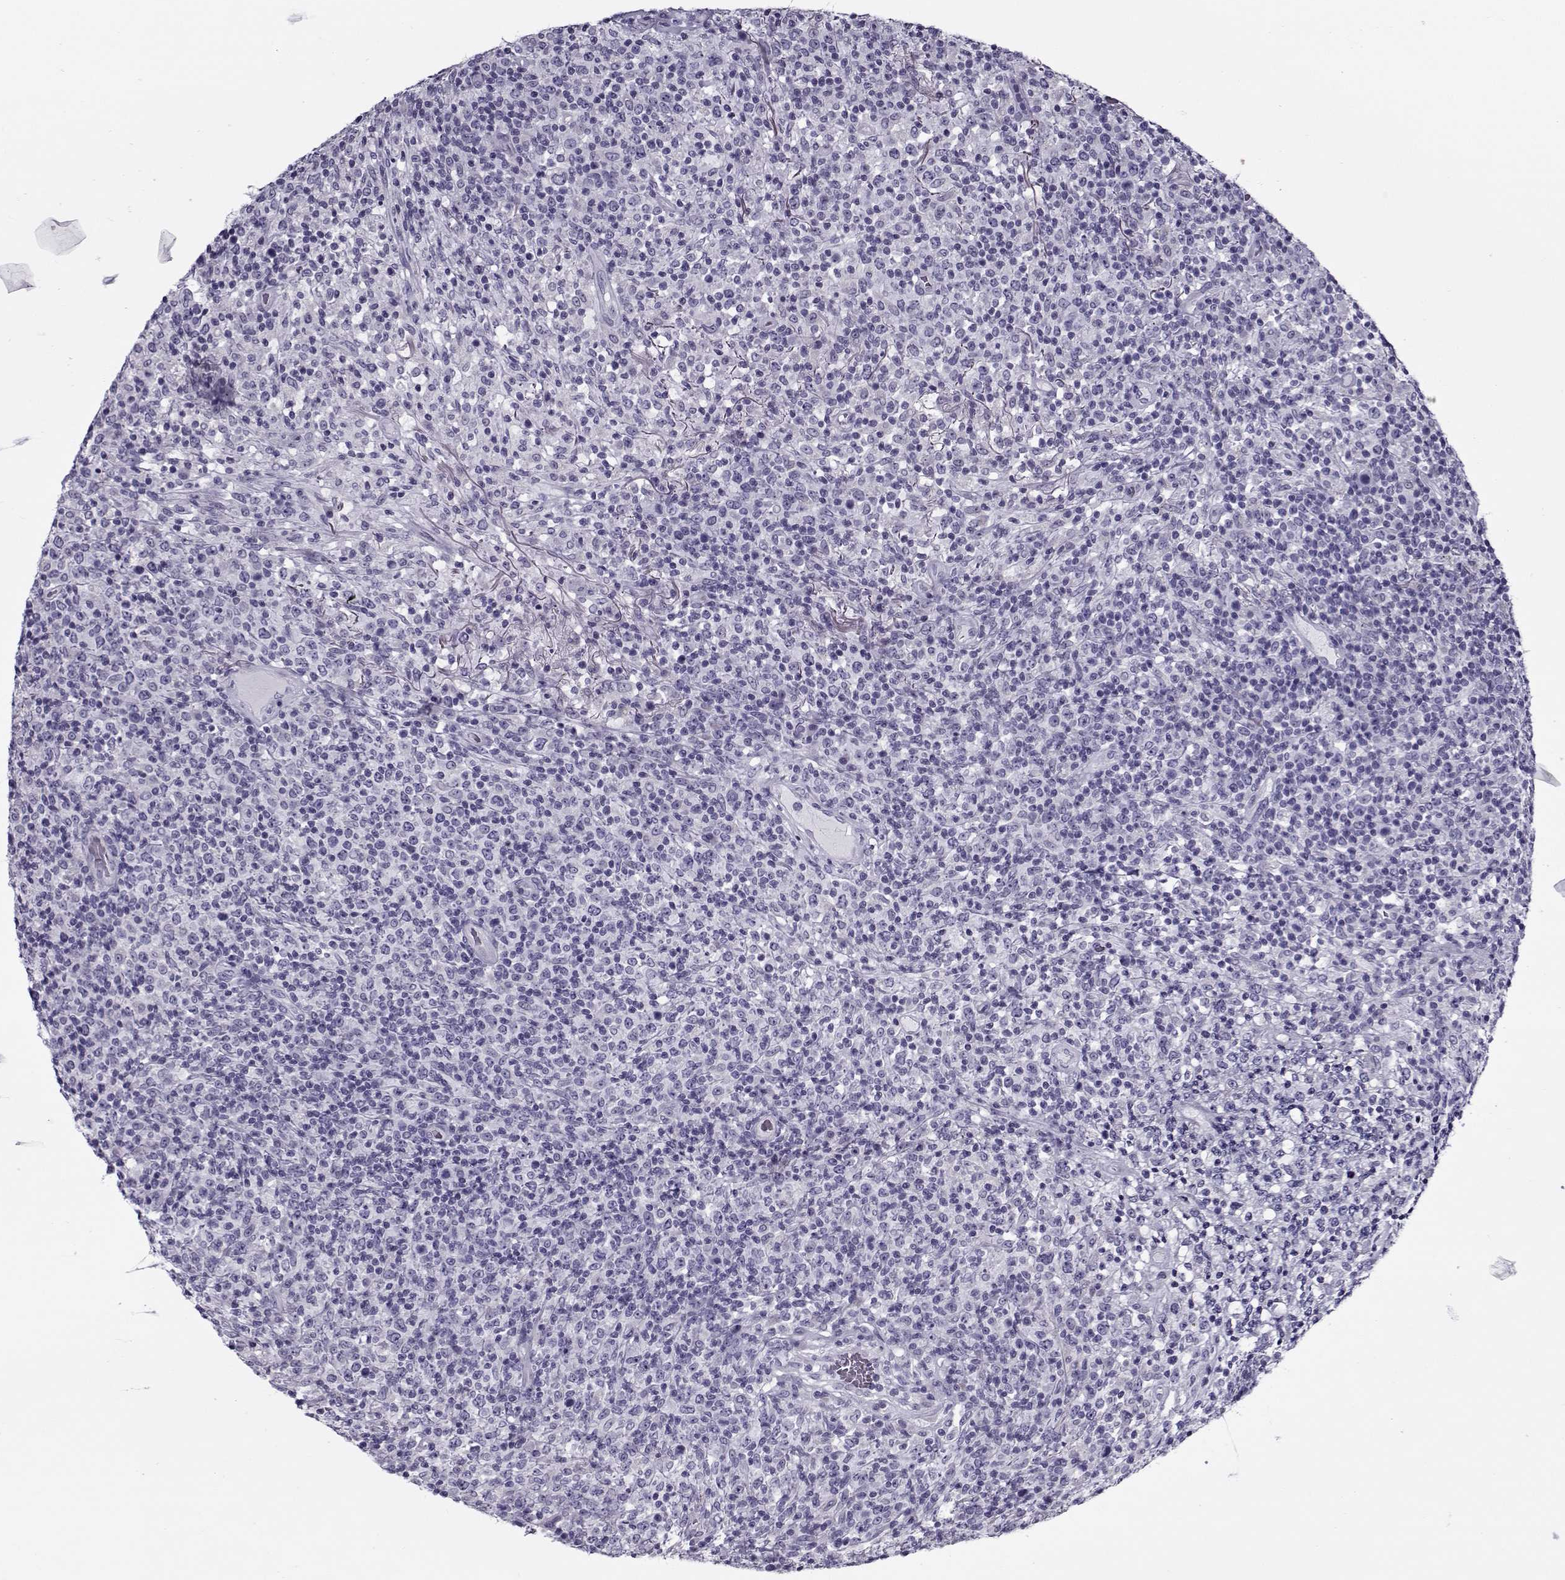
{"staining": {"intensity": "negative", "quantity": "none", "location": "none"}, "tissue": "lymphoma", "cell_type": "Tumor cells", "image_type": "cancer", "snomed": [{"axis": "morphology", "description": "Malignant lymphoma, non-Hodgkin's type, High grade"}, {"axis": "topography", "description": "Lung"}], "caption": "DAB immunohistochemical staining of human lymphoma exhibits no significant expression in tumor cells.", "gene": "GAGE2A", "patient": {"sex": "male", "age": 79}}